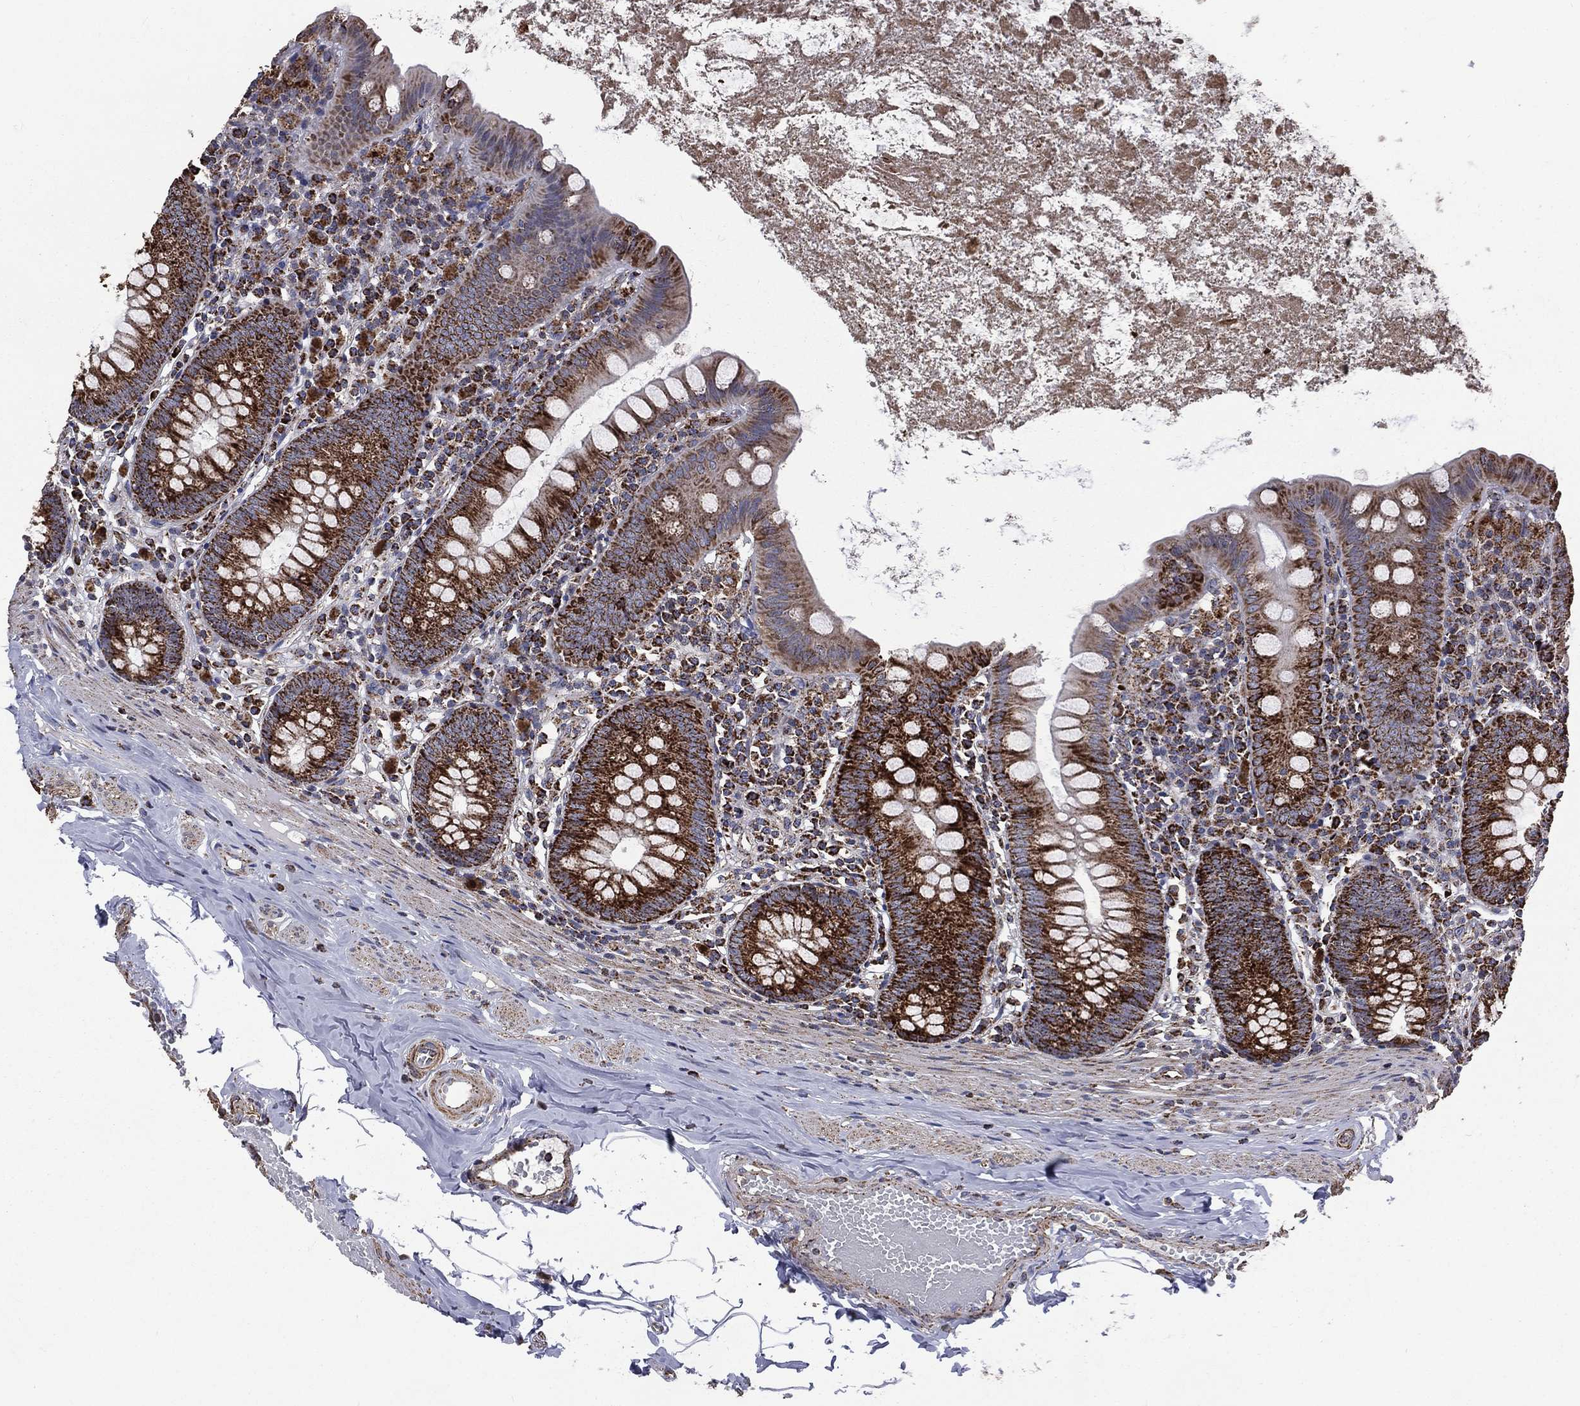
{"staining": {"intensity": "strong", "quantity": ">75%", "location": "cytoplasmic/membranous"}, "tissue": "appendix", "cell_type": "Glandular cells", "image_type": "normal", "snomed": [{"axis": "morphology", "description": "Normal tissue, NOS"}, {"axis": "topography", "description": "Appendix"}], "caption": "Appendix stained with immunohistochemistry (IHC) exhibits strong cytoplasmic/membranous staining in about >75% of glandular cells.", "gene": "GOT2", "patient": {"sex": "female", "age": 82}}